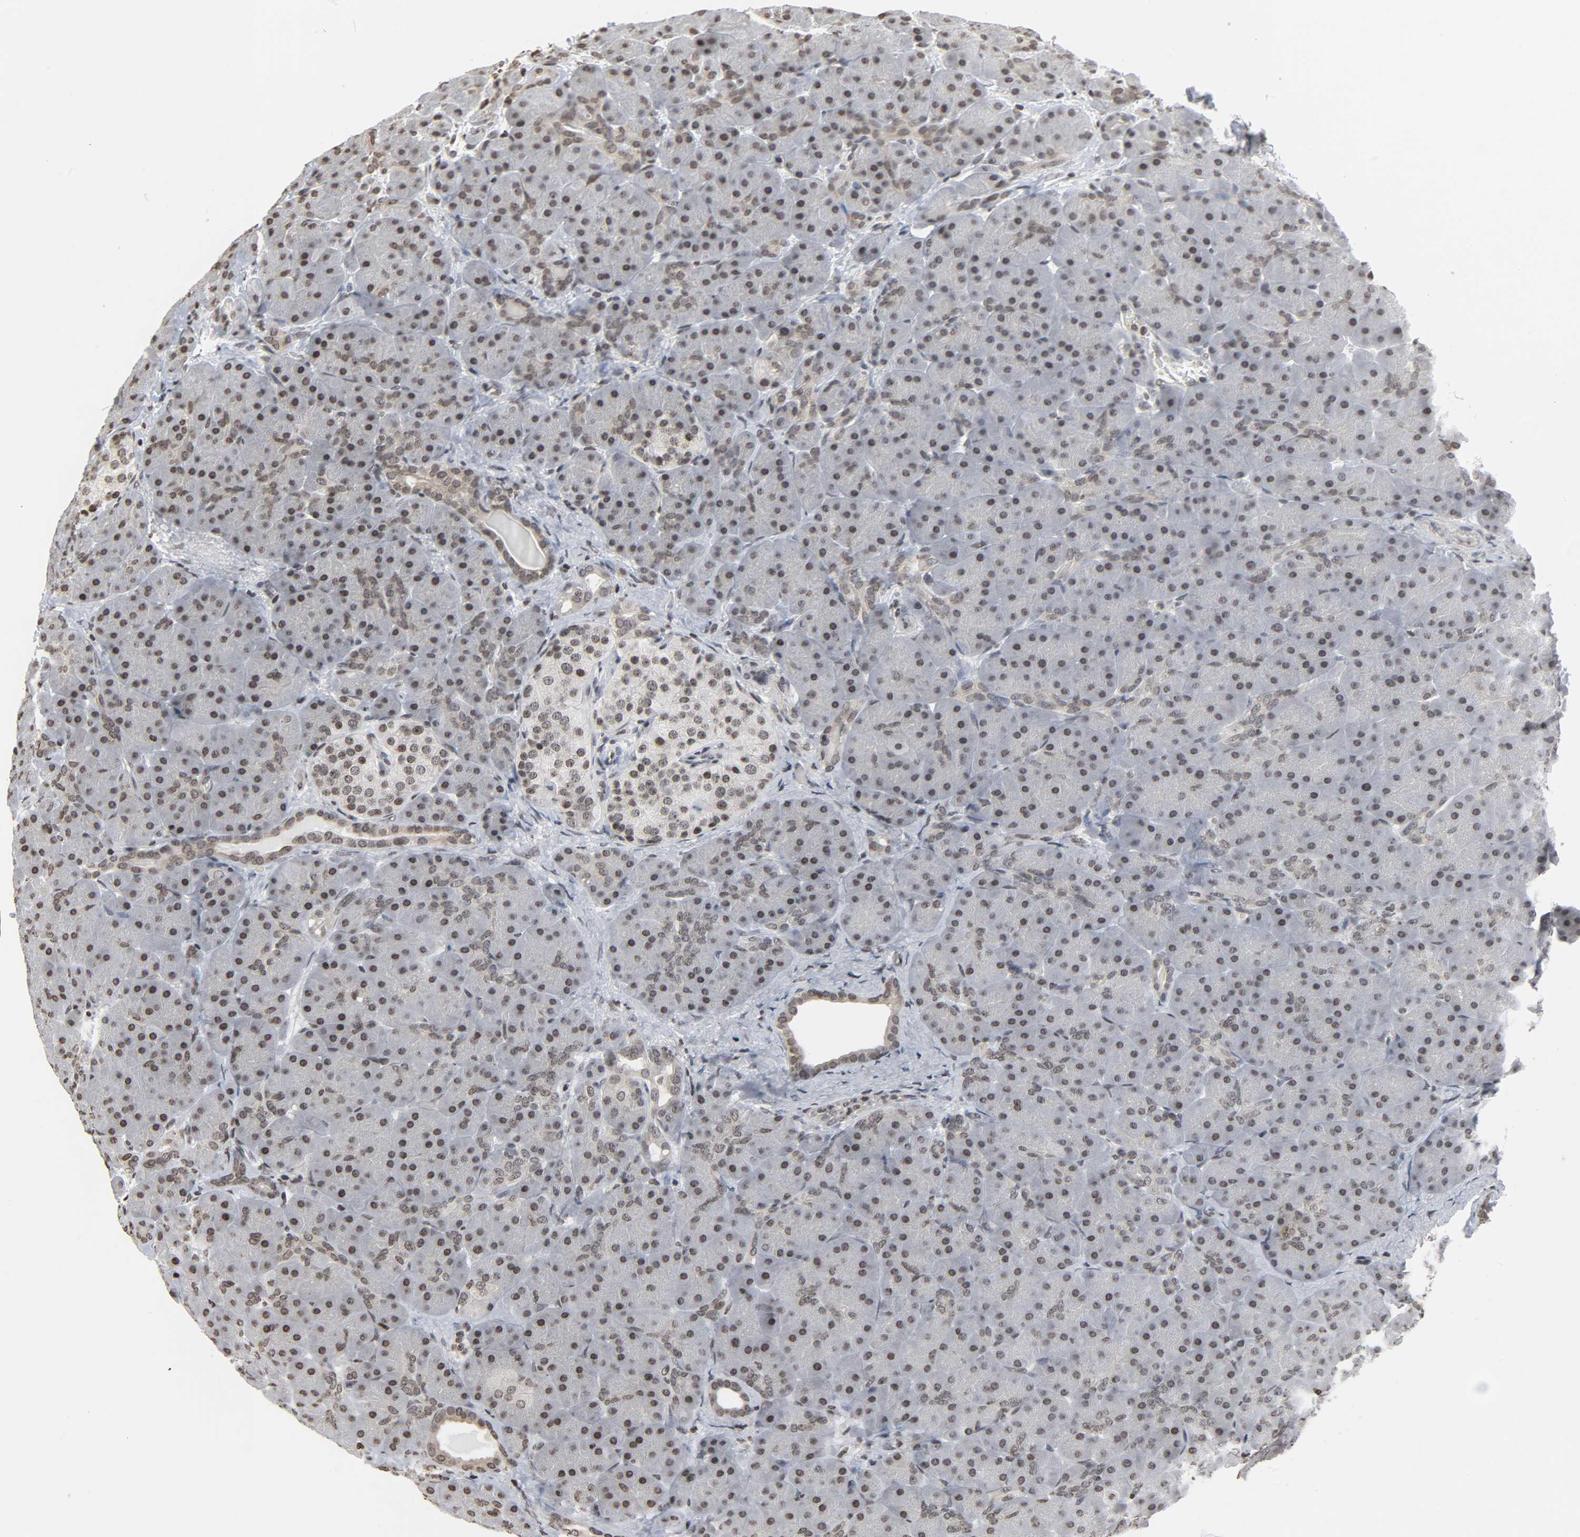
{"staining": {"intensity": "moderate", "quantity": ">75%", "location": "nuclear"}, "tissue": "pancreas", "cell_type": "Exocrine glandular cells", "image_type": "normal", "snomed": [{"axis": "morphology", "description": "Normal tissue, NOS"}, {"axis": "topography", "description": "Pancreas"}], "caption": "Immunohistochemistry (IHC) photomicrograph of normal pancreas: pancreas stained using IHC demonstrates medium levels of moderate protein expression localized specifically in the nuclear of exocrine glandular cells, appearing as a nuclear brown color.", "gene": "ELAVL1", "patient": {"sex": "male", "age": 66}}